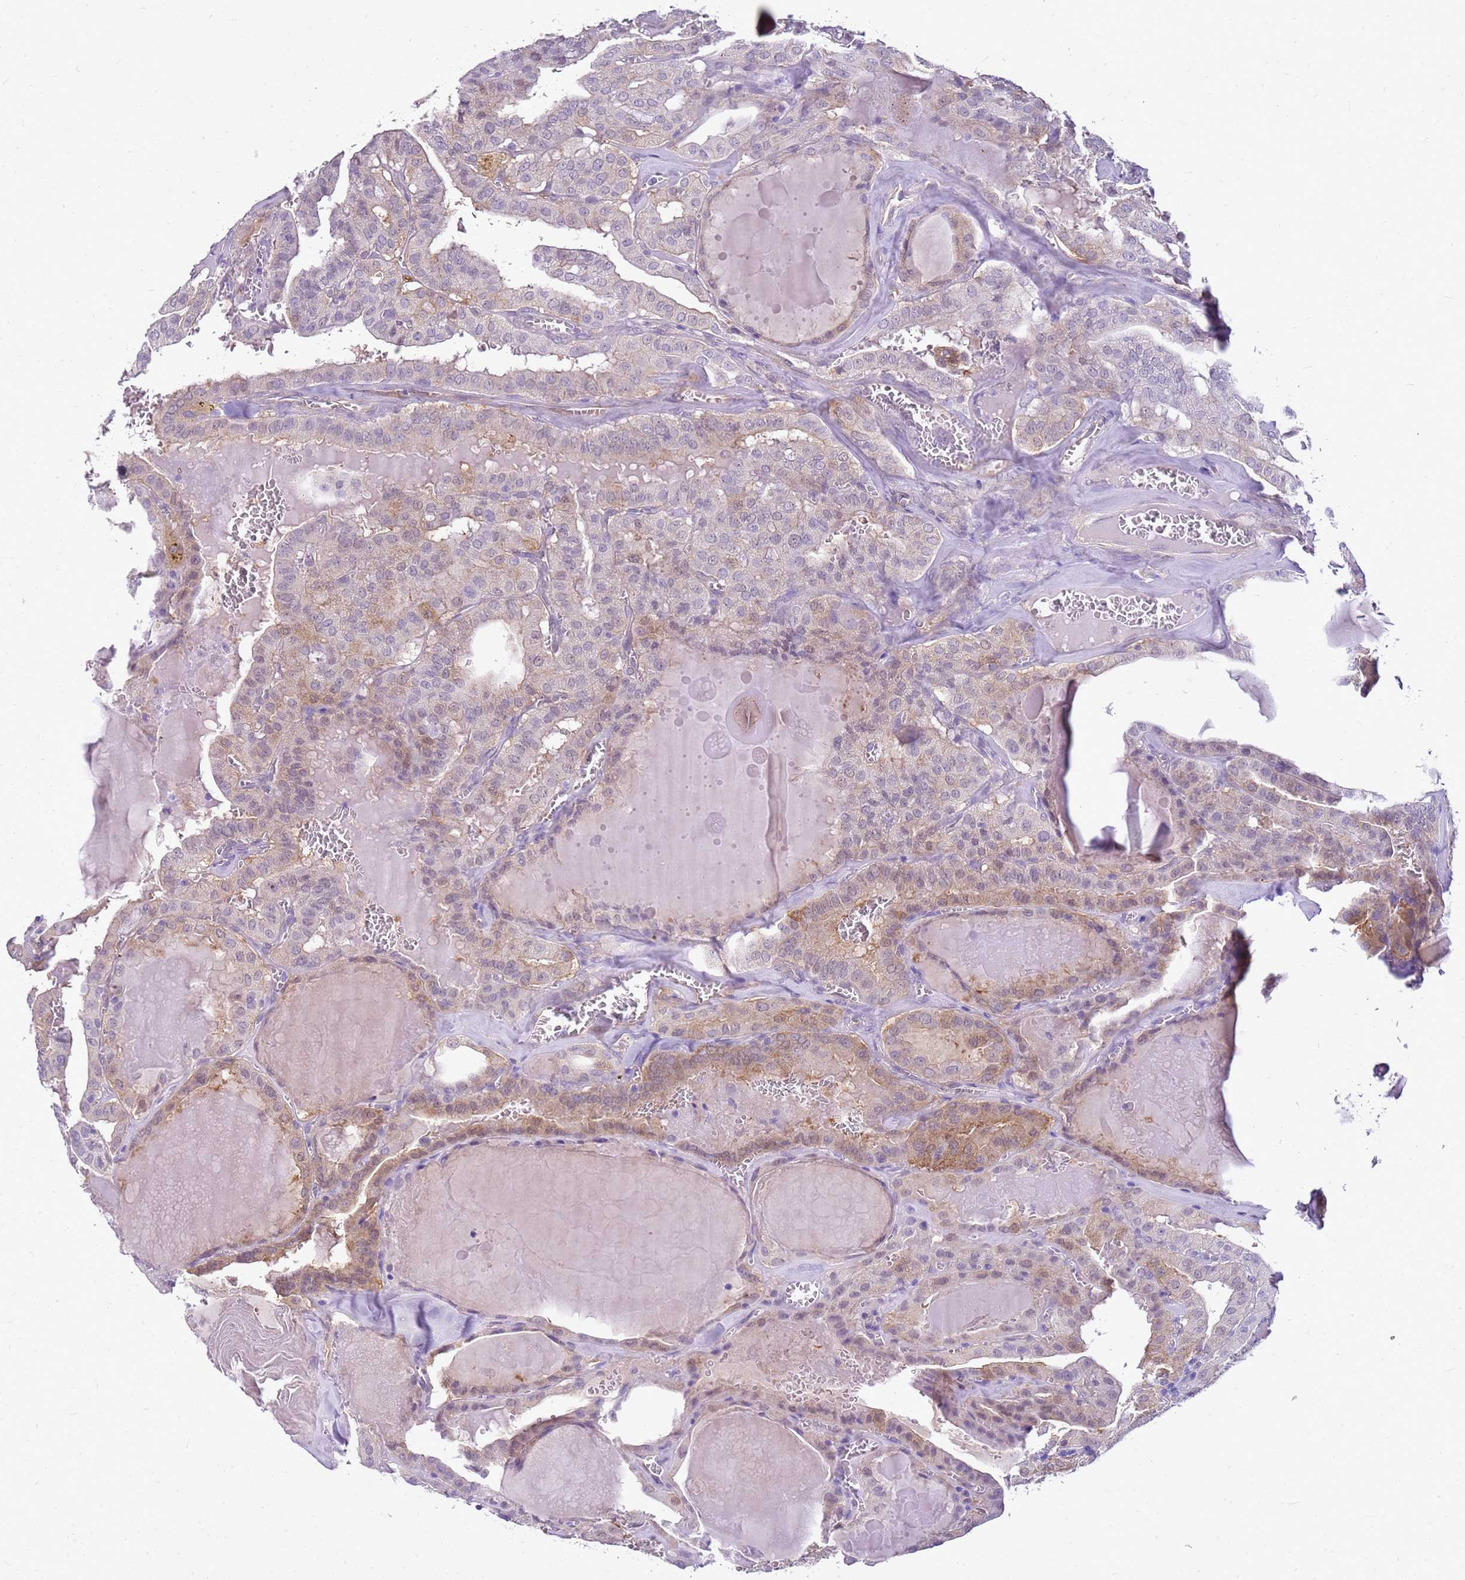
{"staining": {"intensity": "moderate", "quantity": "<25%", "location": "cytoplasmic/membranous"}, "tissue": "thyroid cancer", "cell_type": "Tumor cells", "image_type": "cancer", "snomed": [{"axis": "morphology", "description": "Papillary adenocarcinoma, NOS"}, {"axis": "topography", "description": "Thyroid gland"}], "caption": "A histopathology image of human thyroid cancer (papillary adenocarcinoma) stained for a protein displays moderate cytoplasmic/membranous brown staining in tumor cells. (Stains: DAB (3,3'-diaminobenzidine) in brown, nuclei in blue, Microscopy: brightfield microscopy at high magnification).", "gene": "HSPB1", "patient": {"sex": "male", "age": 52}}